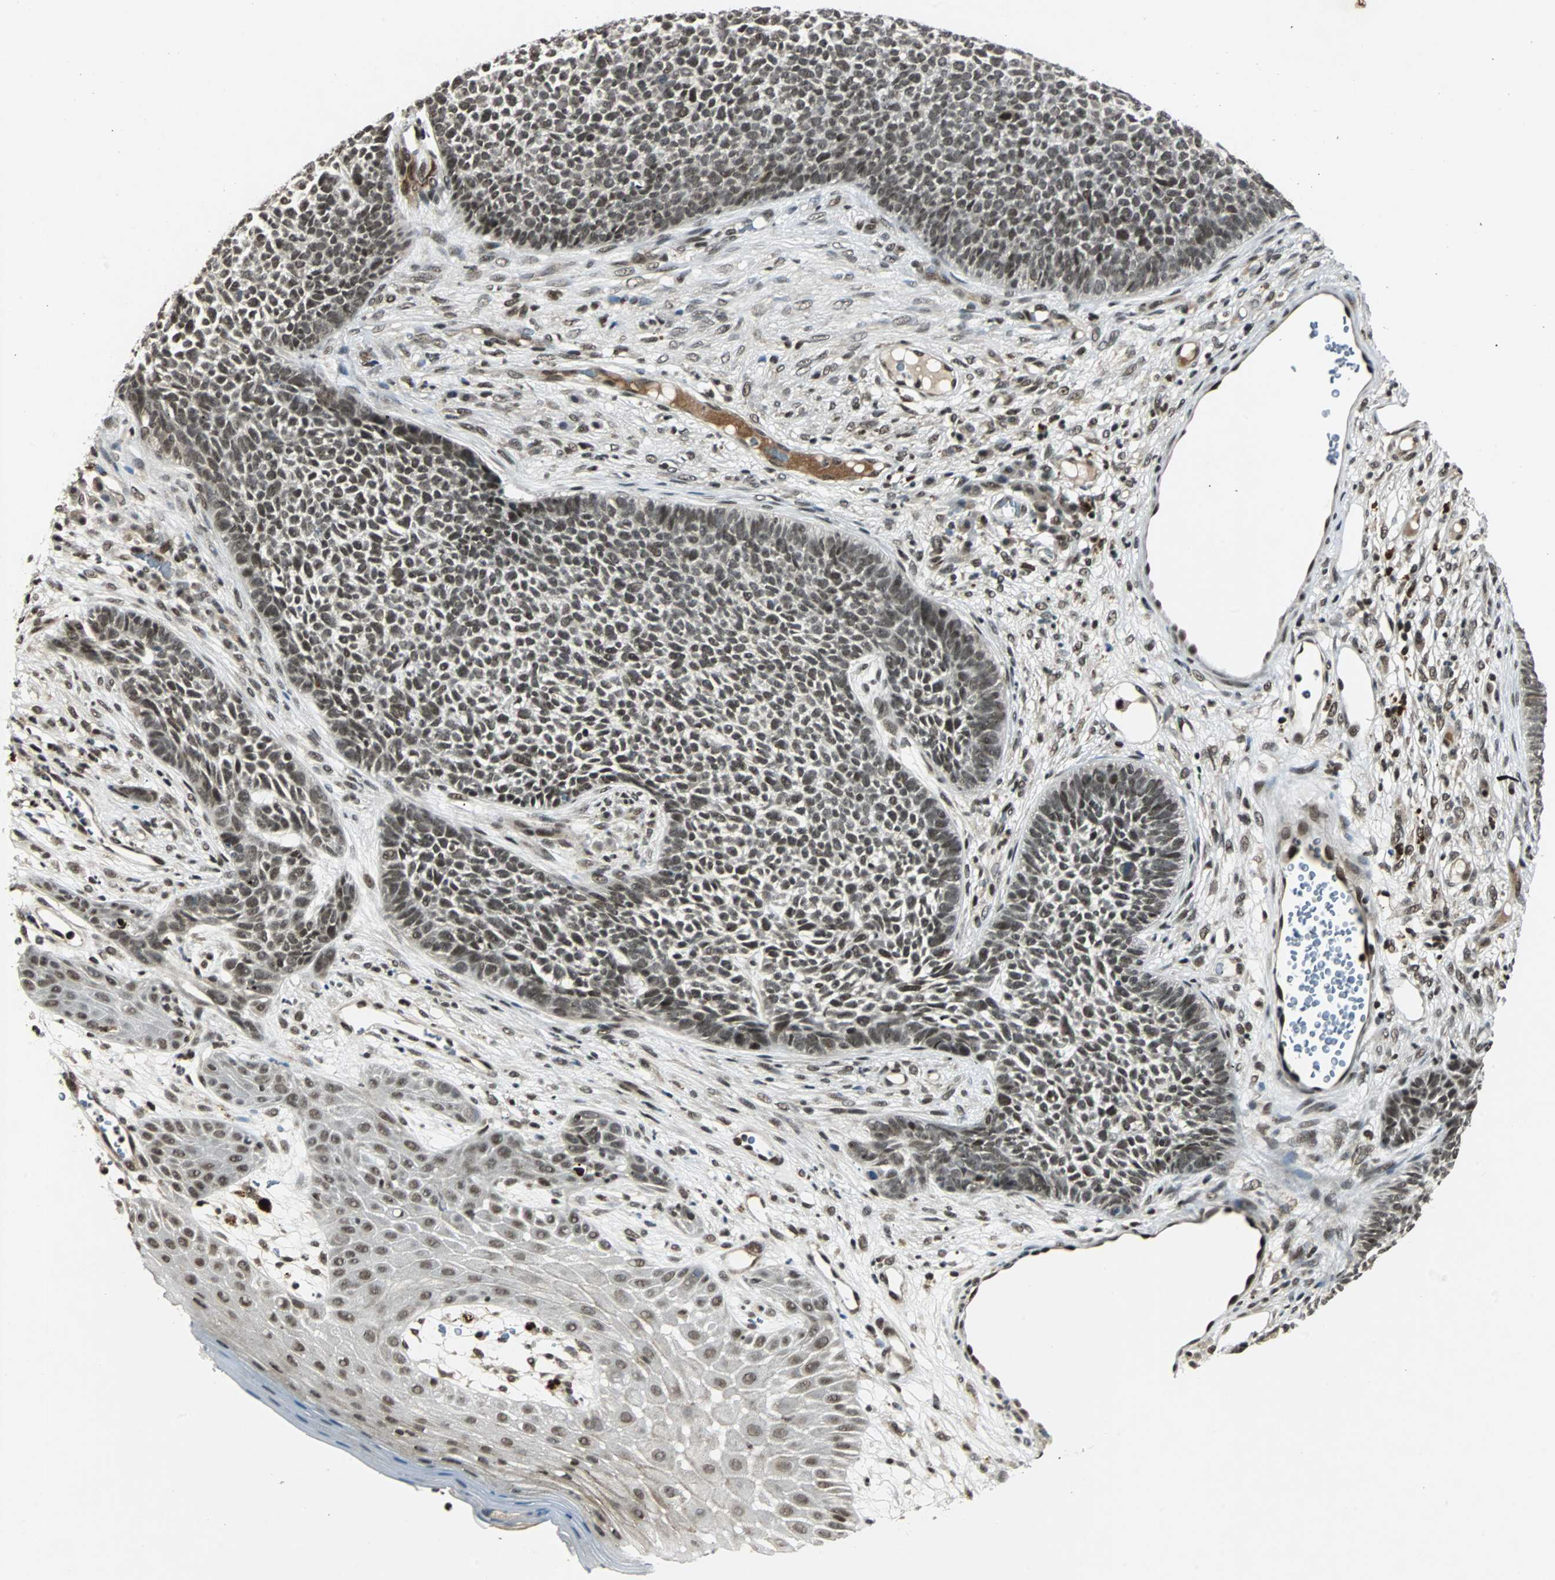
{"staining": {"intensity": "strong", "quantity": ">75%", "location": "nuclear"}, "tissue": "skin cancer", "cell_type": "Tumor cells", "image_type": "cancer", "snomed": [{"axis": "morphology", "description": "Basal cell carcinoma"}, {"axis": "topography", "description": "Skin"}], "caption": "Immunohistochemistry (DAB) staining of skin cancer reveals strong nuclear protein expression in about >75% of tumor cells.", "gene": "TAF5", "patient": {"sex": "female", "age": 84}}